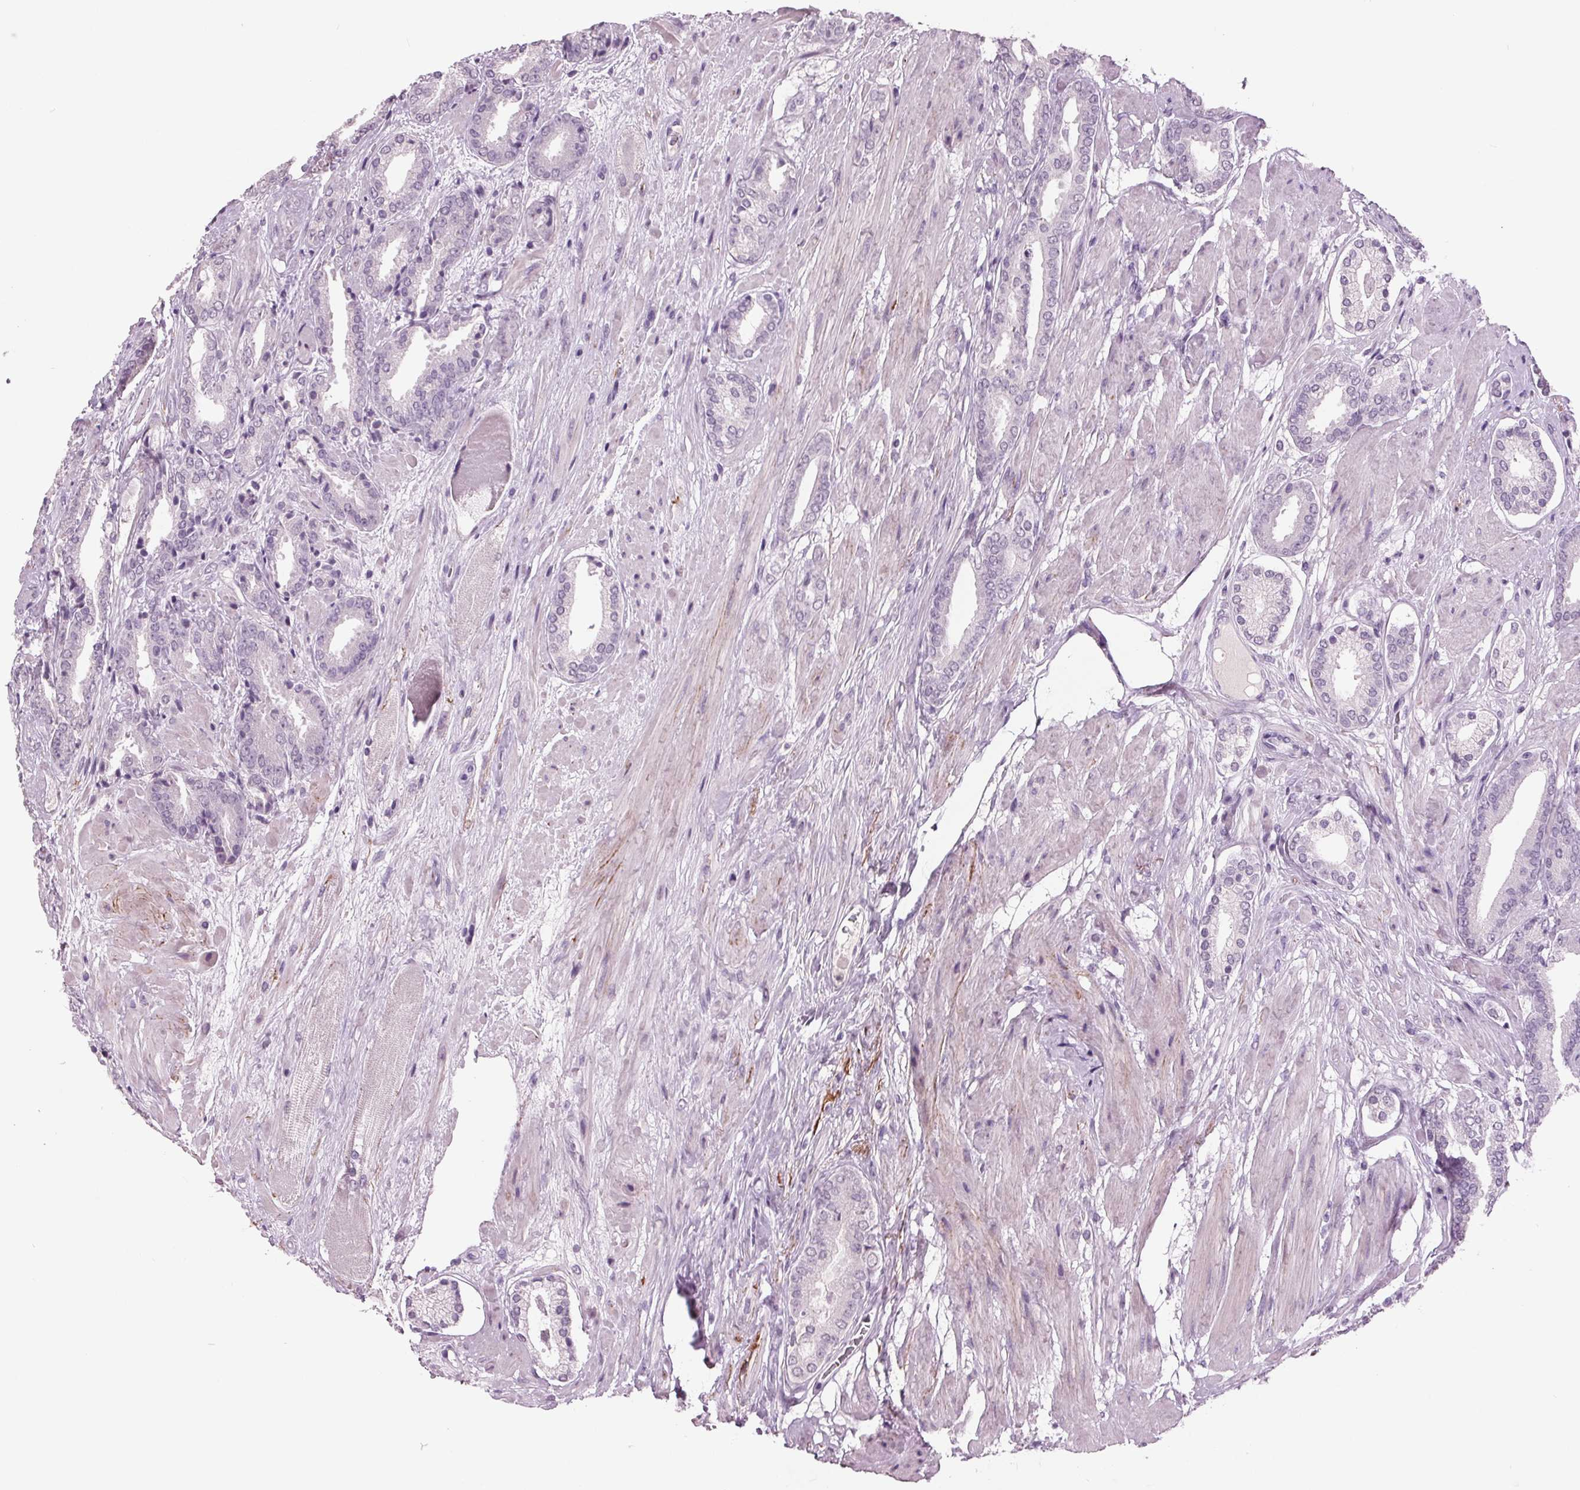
{"staining": {"intensity": "negative", "quantity": "none", "location": "none"}, "tissue": "prostate cancer", "cell_type": "Tumor cells", "image_type": "cancer", "snomed": [{"axis": "morphology", "description": "Adenocarcinoma, High grade"}, {"axis": "topography", "description": "Prostate"}], "caption": "Adenocarcinoma (high-grade) (prostate) was stained to show a protein in brown. There is no significant staining in tumor cells. Brightfield microscopy of IHC stained with DAB (brown) and hematoxylin (blue), captured at high magnification.", "gene": "AMBP", "patient": {"sex": "male", "age": 56}}